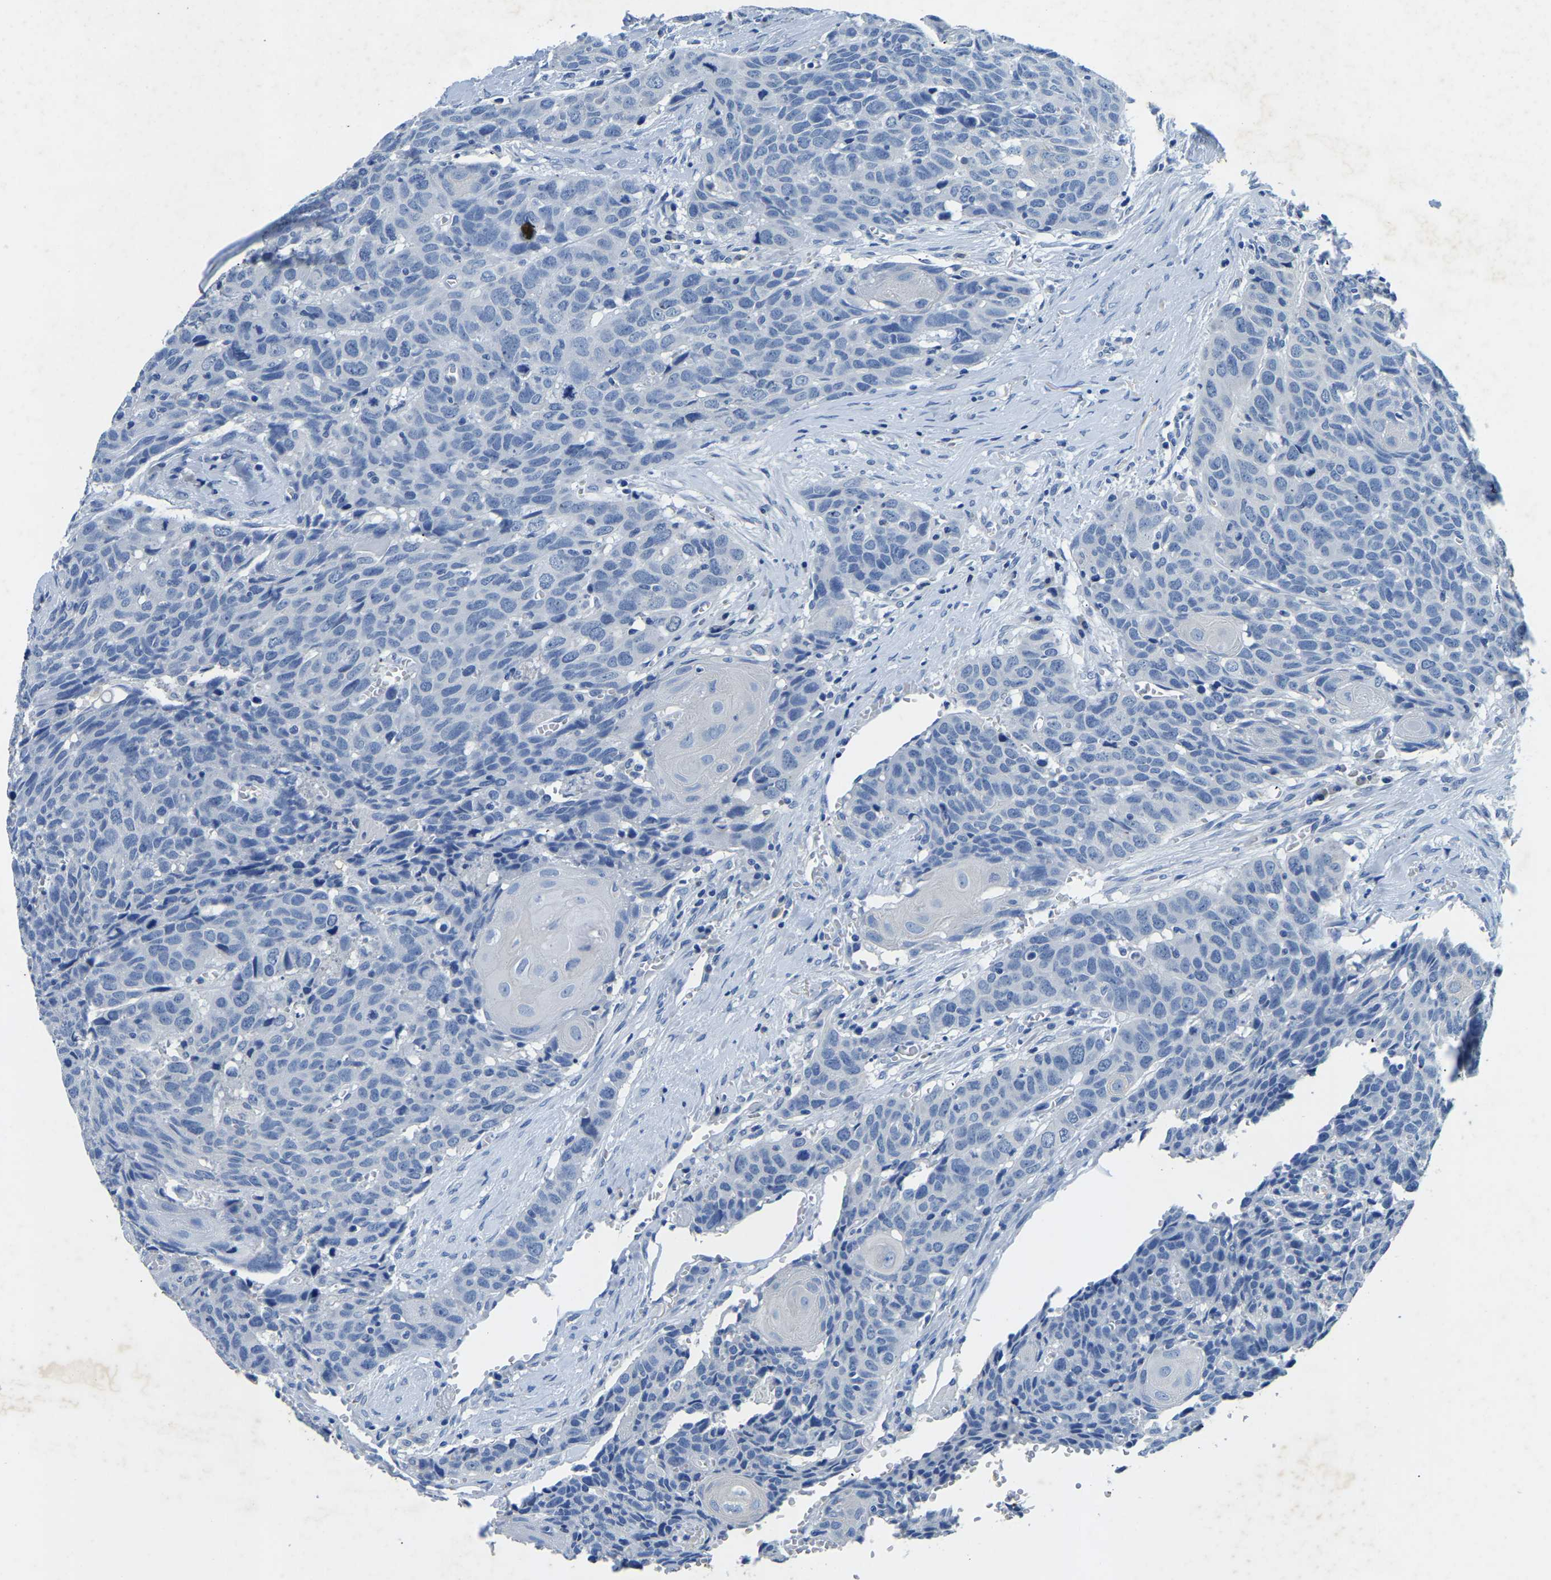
{"staining": {"intensity": "negative", "quantity": "none", "location": "none"}, "tissue": "head and neck cancer", "cell_type": "Tumor cells", "image_type": "cancer", "snomed": [{"axis": "morphology", "description": "Squamous cell carcinoma, NOS"}, {"axis": "topography", "description": "Head-Neck"}], "caption": "Tumor cells are negative for brown protein staining in head and neck cancer. (IHC, brightfield microscopy, high magnification).", "gene": "UBN2", "patient": {"sex": "male", "age": 66}}